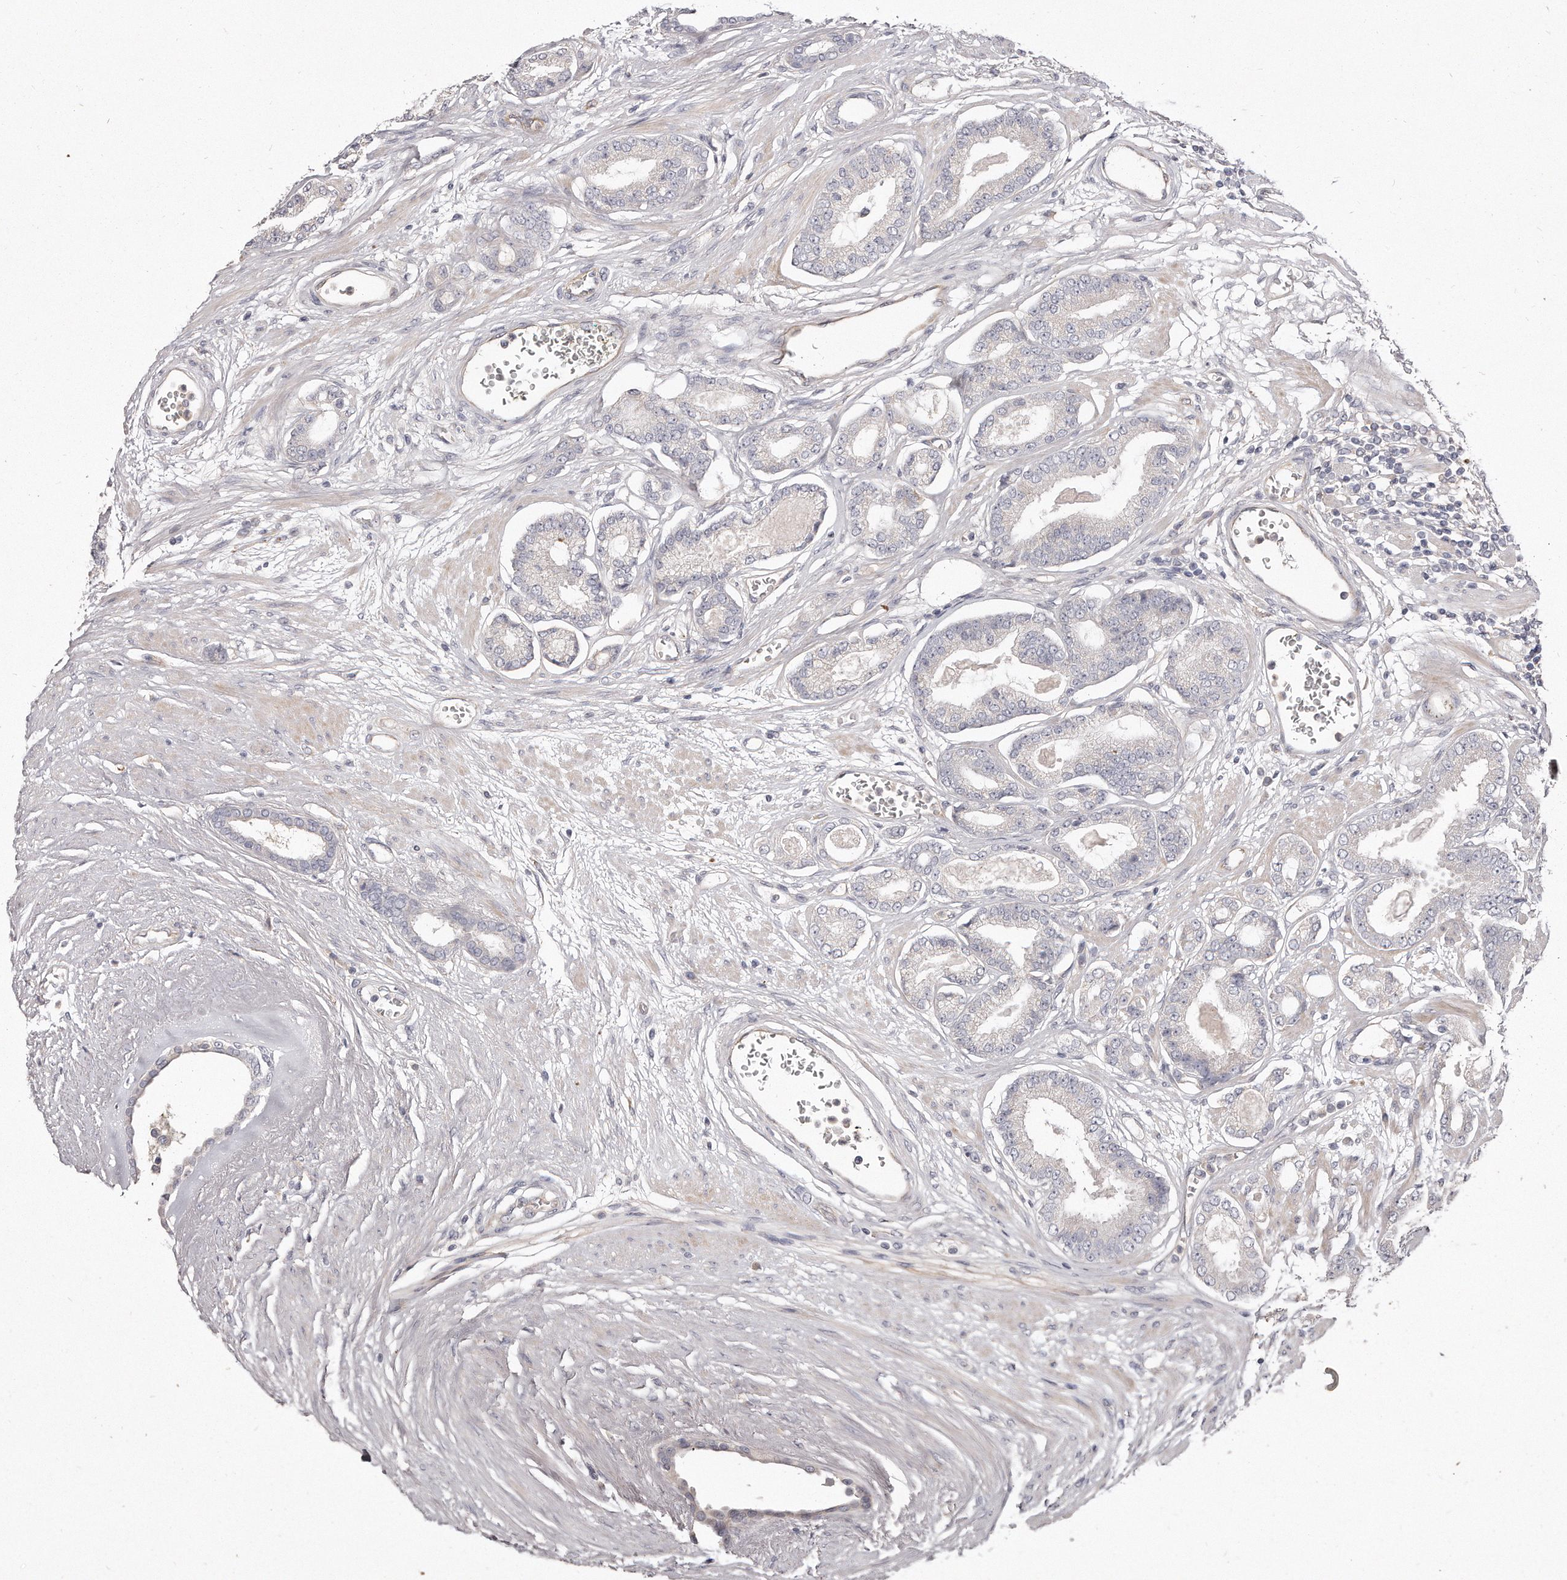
{"staining": {"intensity": "negative", "quantity": "none", "location": "none"}, "tissue": "prostate cancer", "cell_type": "Tumor cells", "image_type": "cancer", "snomed": [{"axis": "morphology", "description": "Adenocarcinoma, Low grade"}, {"axis": "topography", "description": "Prostate"}], "caption": "An image of human prostate cancer is negative for staining in tumor cells.", "gene": "TTLL4", "patient": {"sex": "male", "age": 60}}